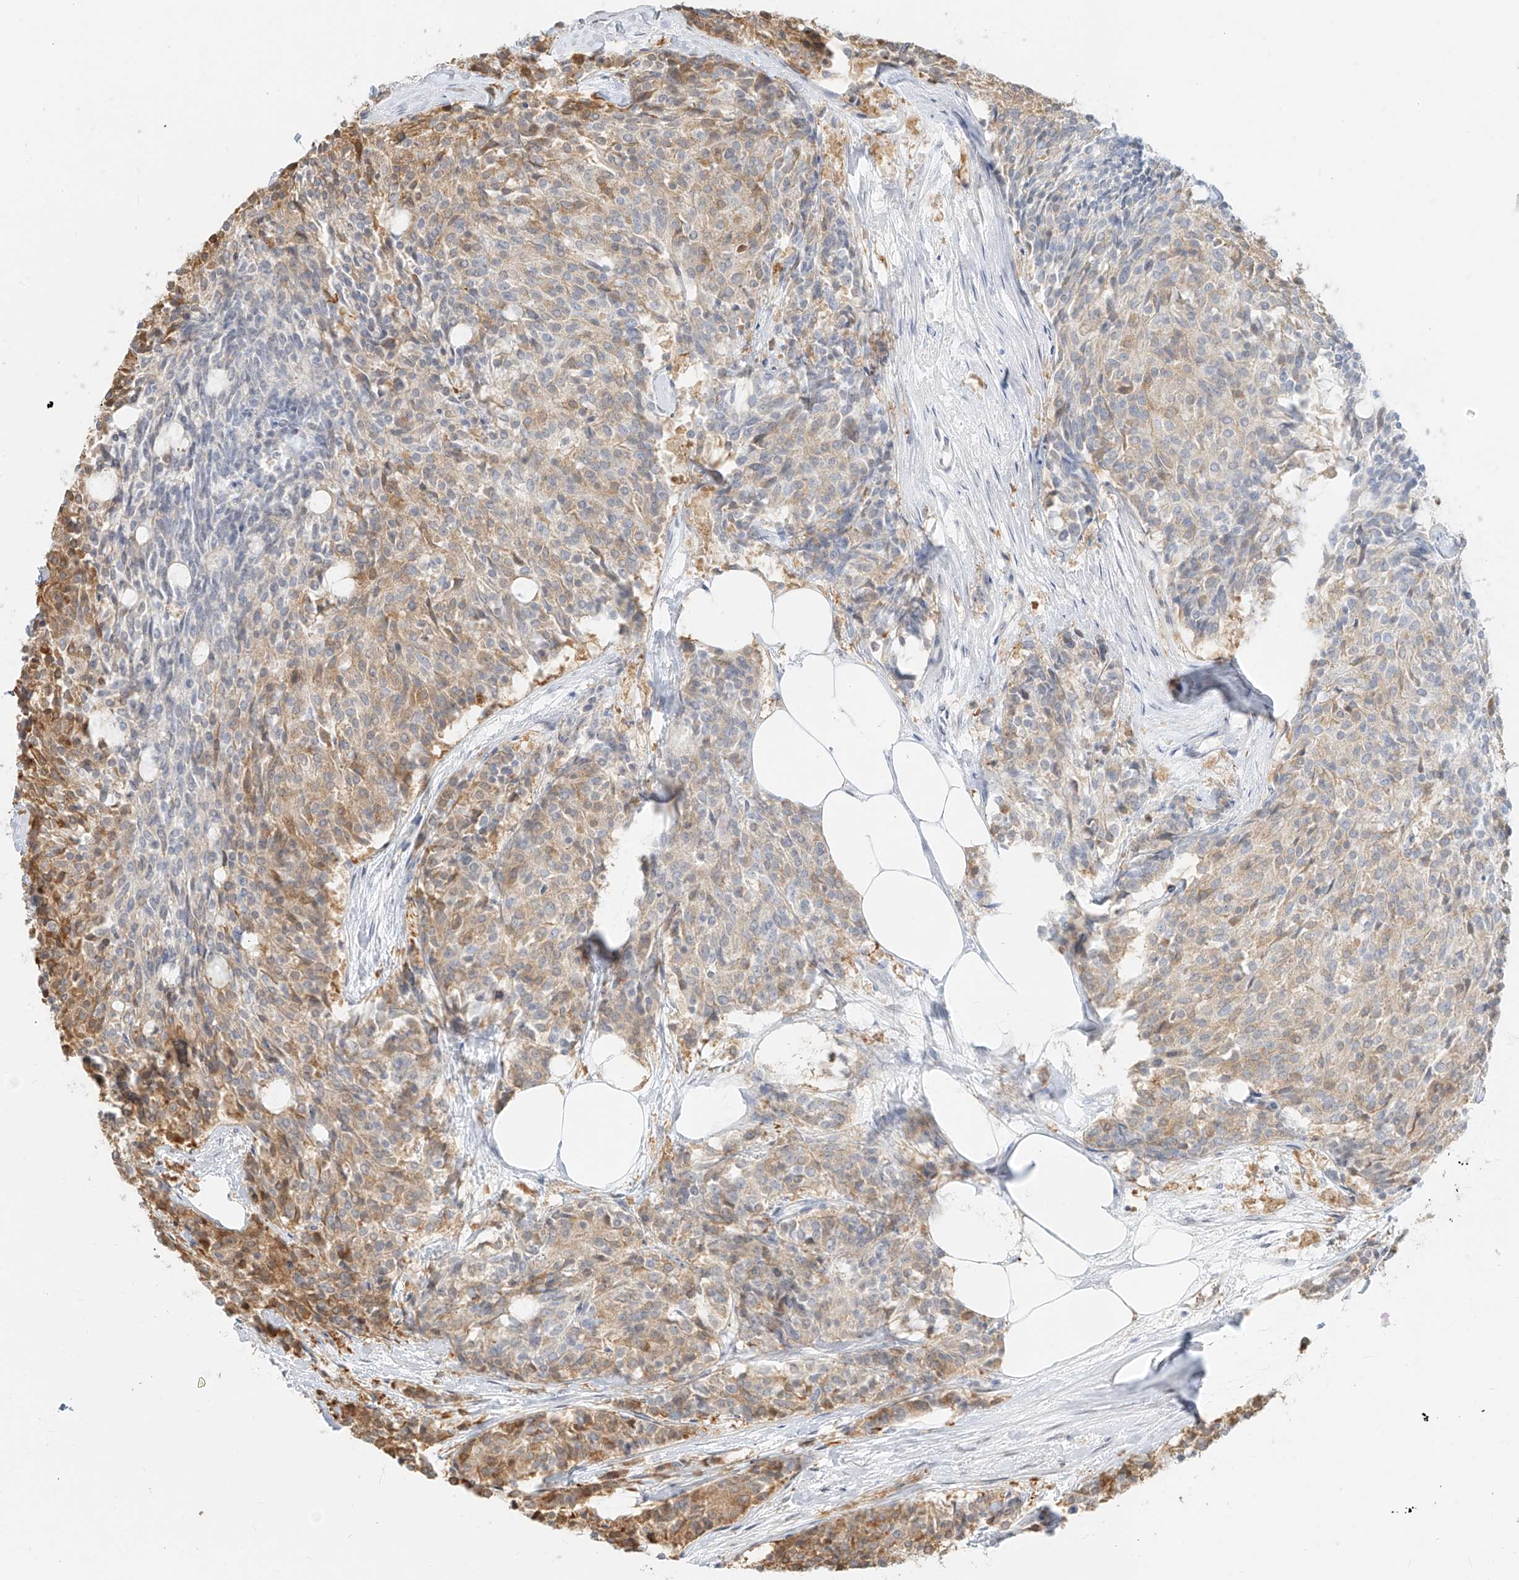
{"staining": {"intensity": "moderate", "quantity": "<25%", "location": "cytoplasmic/membranous"}, "tissue": "carcinoid", "cell_type": "Tumor cells", "image_type": "cancer", "snomed": [{"axis": "morphology", "description": "Carcinoid, malignant, NOS"}, {"axis": "topography", "description": "Pancreas"}], "caption": "Immunohistochemistry histopathology image of neoplastic tissue: human carcinoid stained using immunohistochemistry exhibits low levels of moderate protein expression localized specifically in the cytoplasmic/membranous of tumor cells, appearing as a cytoplasmic/membranous brown color.", "gene": "NHSL1", "patient": {"sex": "female", "age": 54}}